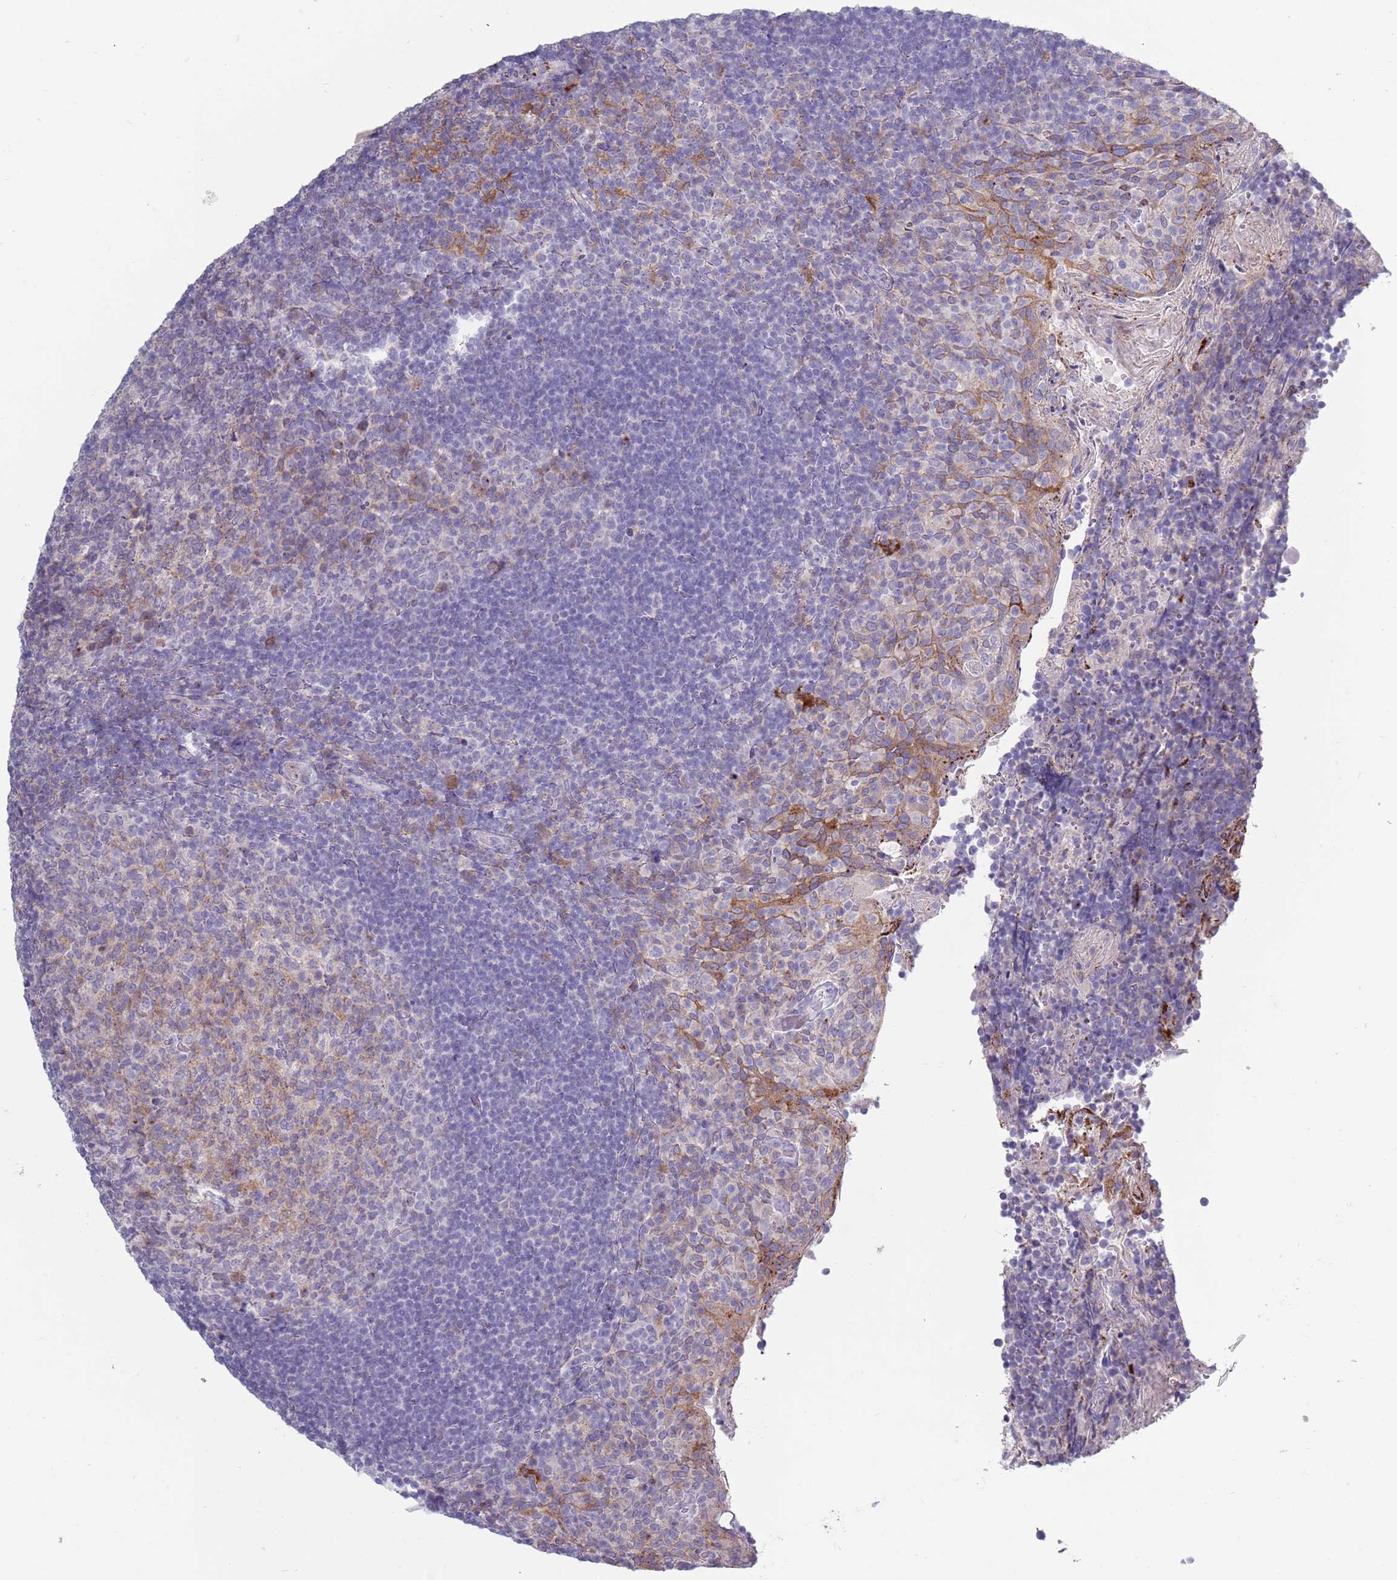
{"staining": {"intensity": "weak", "quantity": "<25%", "location": "cytoplasmic/membranous"}, "tissue": "tonsil", "cell_type": "Germinal center cells", "image_type": "normal", "snomed": [{"axis": "morphology", "description": "Normal tissue, NOS"}, {"axis": "topography", "description": "Tonsil"}], "caption": "Human tonsil stained for a protein using immunohistochemistry reveals no positivity in germinal center cells.", "gene": "ACSBG1", "patient": {"sex": "female", "age": 10}}